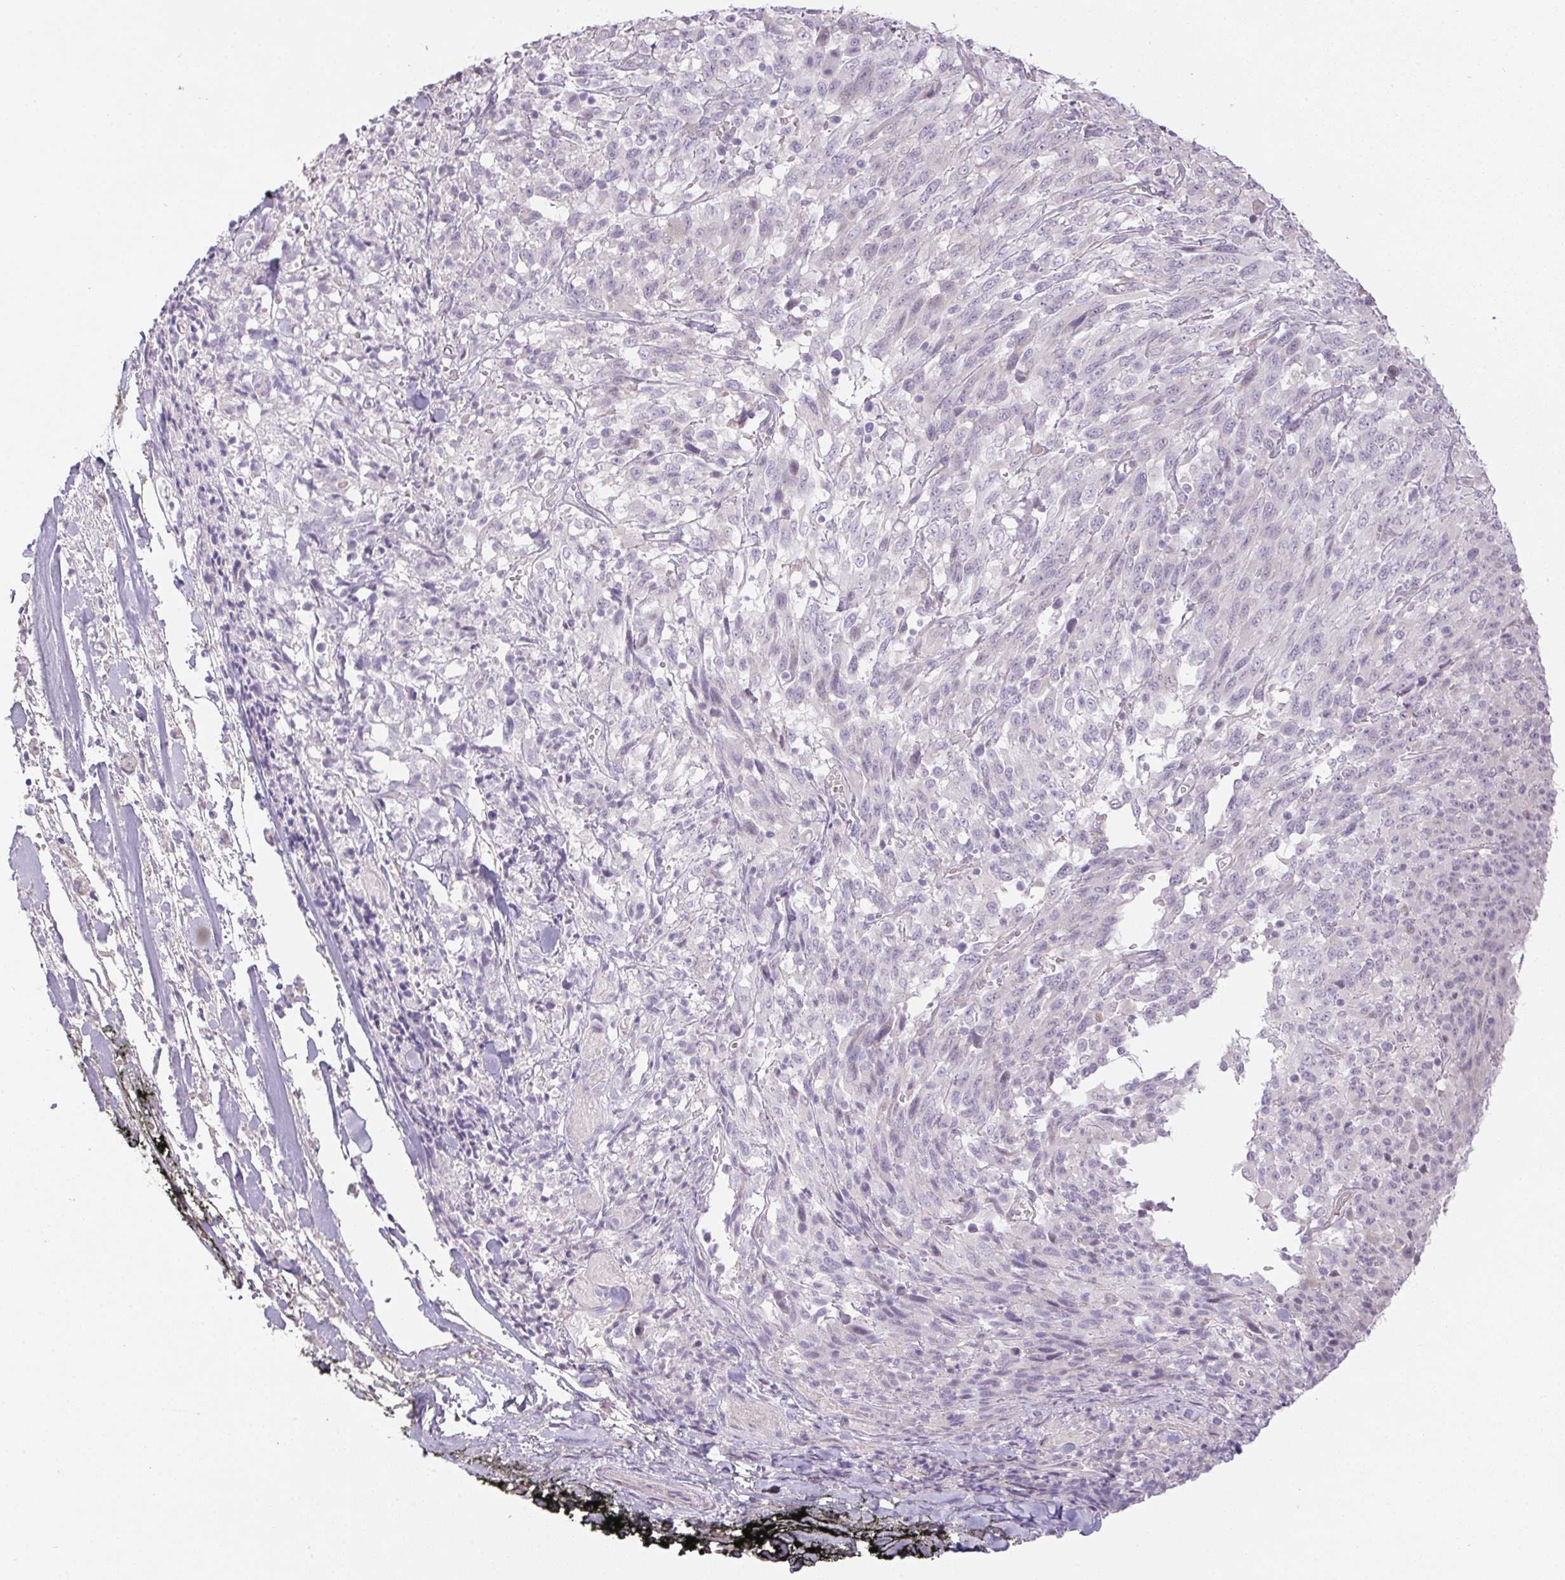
{"staining": {"intensity": "negative", "quantity": "none", "location": "none"}, "tissue": "melanoma", "cell_type": "Tumor cells", "image_type": "cancer", "snomed": [{"axis": "morphology", "description": "Malignant melanoma, NOS"}, {"axis": "topography", "description": "Skin"}], "caption": "DAB immunohistochemical staining of melanoma displays no significant expression in tumor cells.", "gene": "CTCFL", "patient": {"sex": "female", "age": 91}}